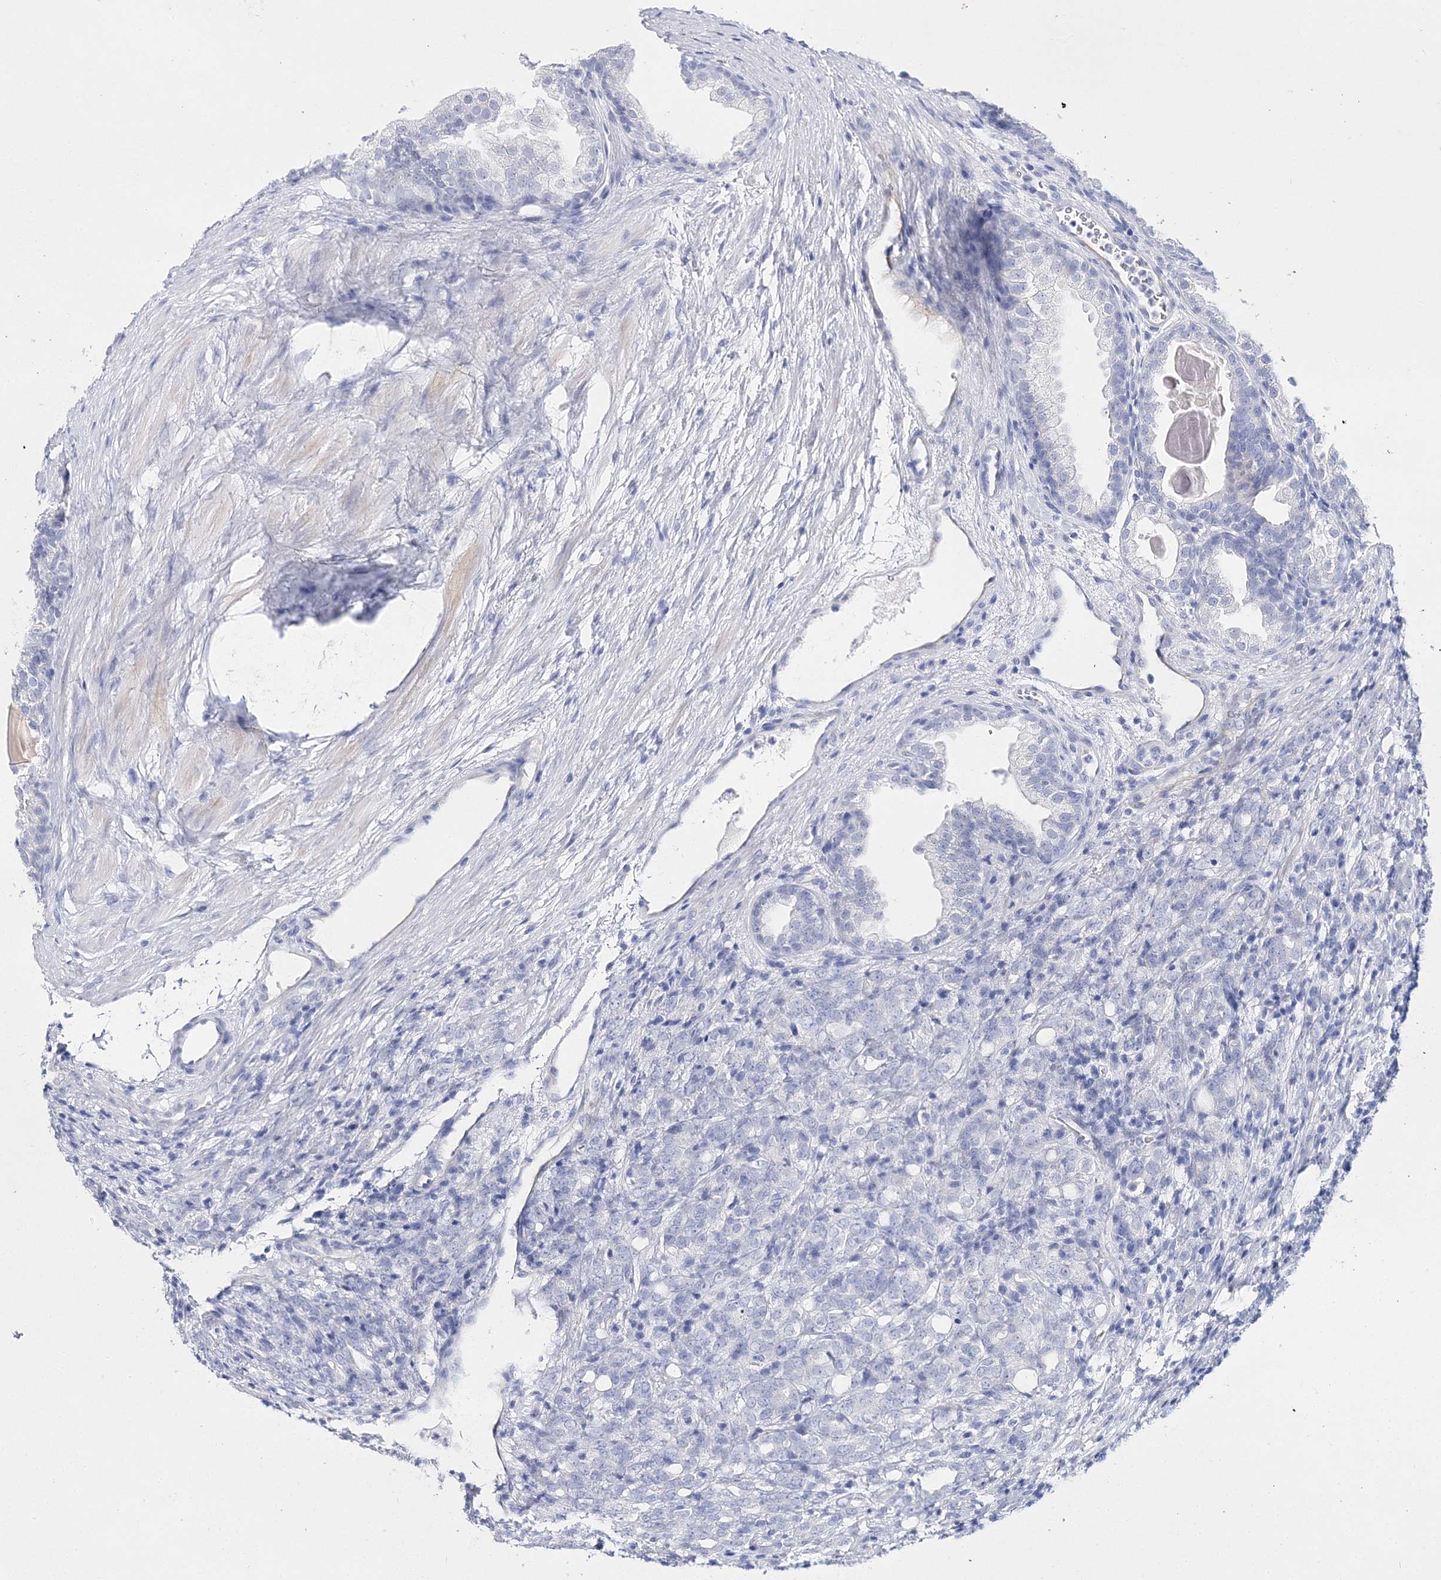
{"staining": {"intensity": "negative", "quantity": "none", "location": "none"}, "tissue": "prostate cancer", "cell_type": "Tumor cells", "image_type": "cancer", "snomed": [{"axis": "morphology", "description": "Adenocarcinoma, High grade"}, {"axis": "topography", "description": "Prostate"}], "caption": "This is an immunohistochemistry photomicrograph of human high-grade adenocarcinoma (prostate). There is no staining in tumor cells.", "gene": "MYOZ2", "patient": {"sex": "male", "age": 62}}